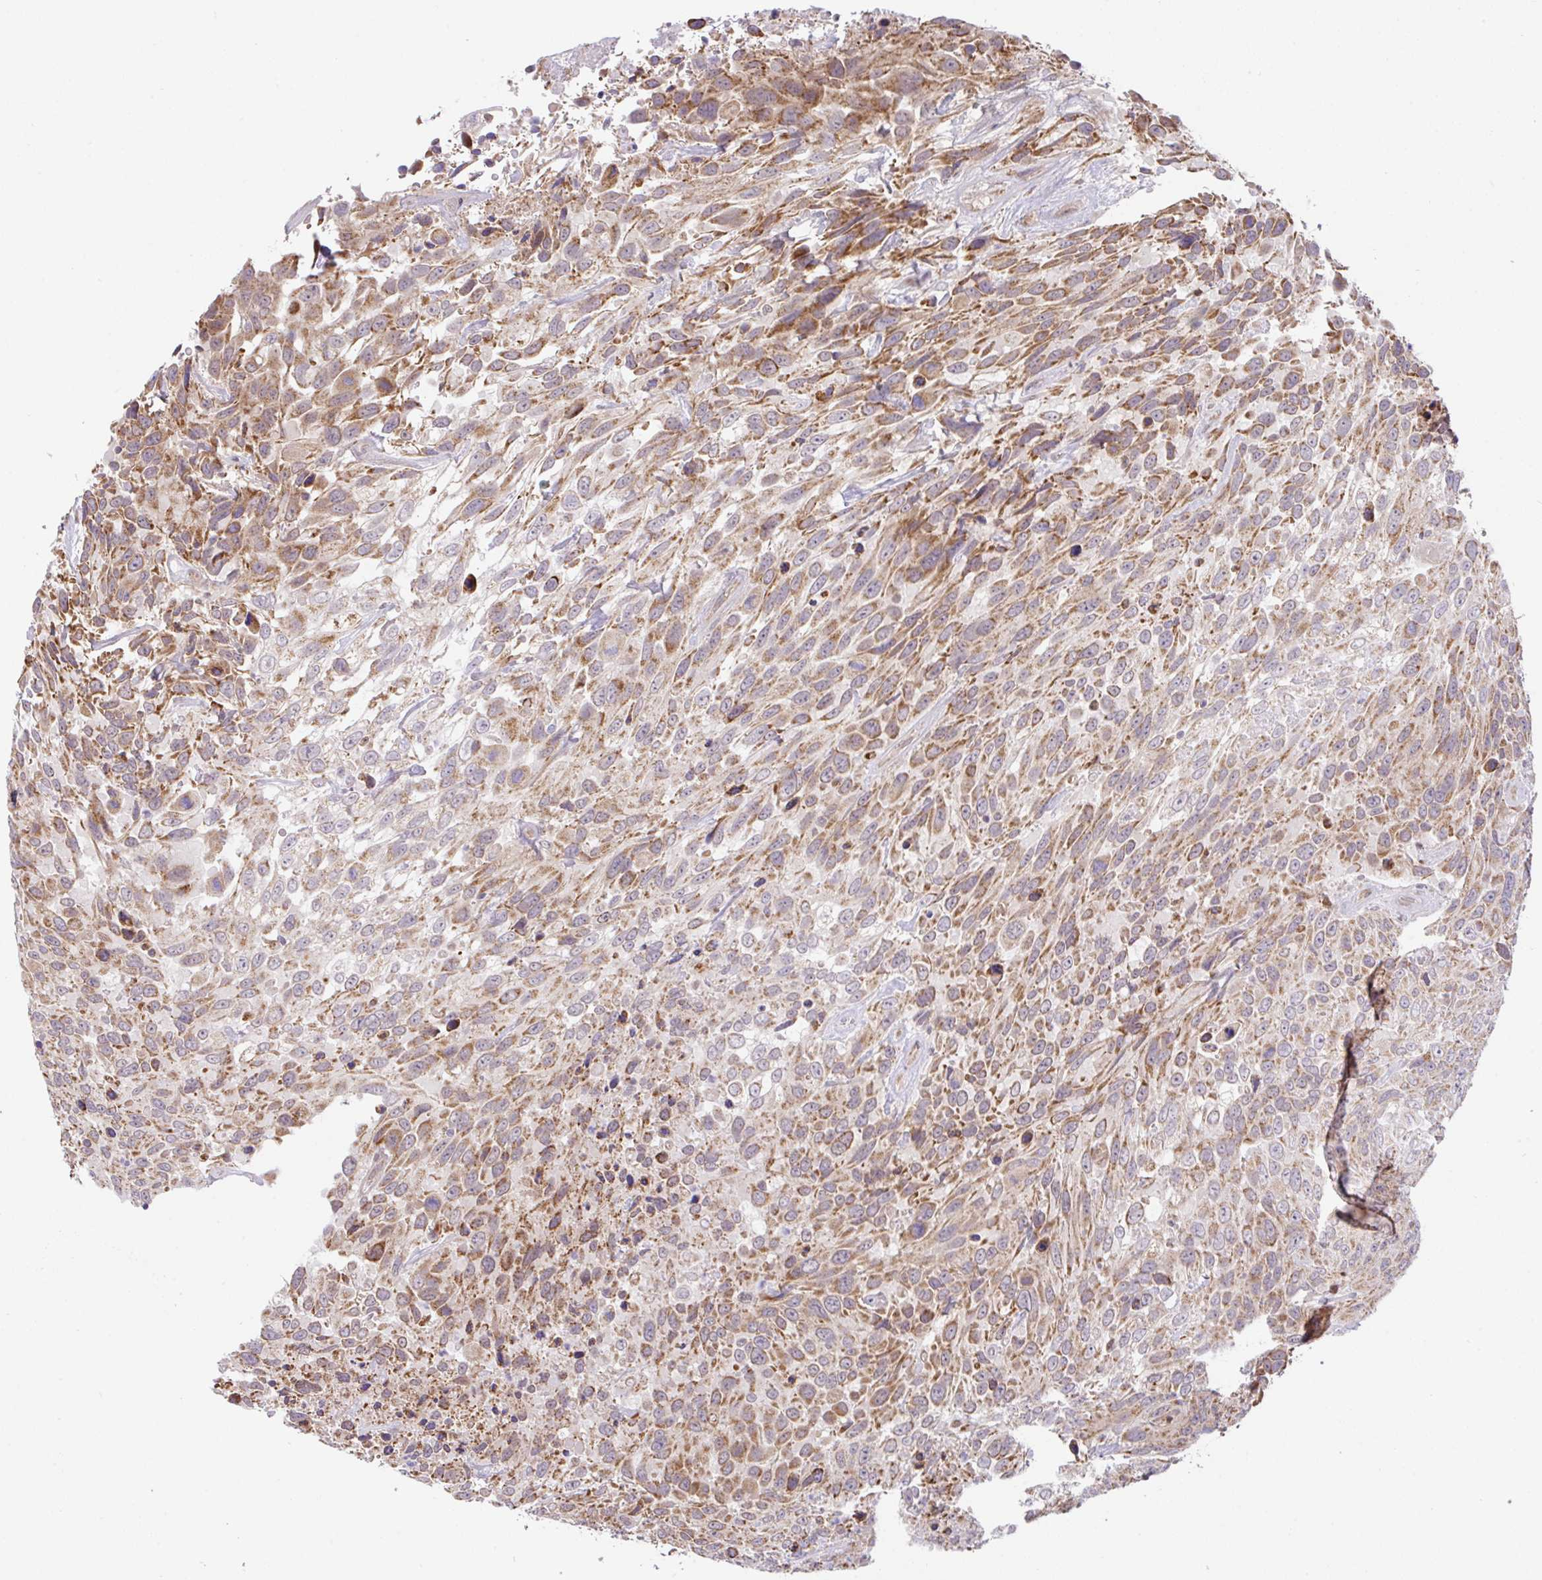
{"staining": {"intensity": "moderate", "quantity": ">75%", "location": "cytoplasmic/membranous"}, "tissue": "urothelial cancer", "cell_type": "Tumor cells", "image_type": "cancer", "snomed": [{"axis": "morphology", "description": "Urothelial carcinoma, High grade"}, {"axis": "topography", "description": "Urinary bladder"}], "caption": "Urothelial cancer stained for a protein (brown) exhibits moderate cytoplasmic/membranous positive positivity in approximately >75% of tumor cells.", "gene": "DLEU7", "patient": {"sex": "female", "age": 70}}